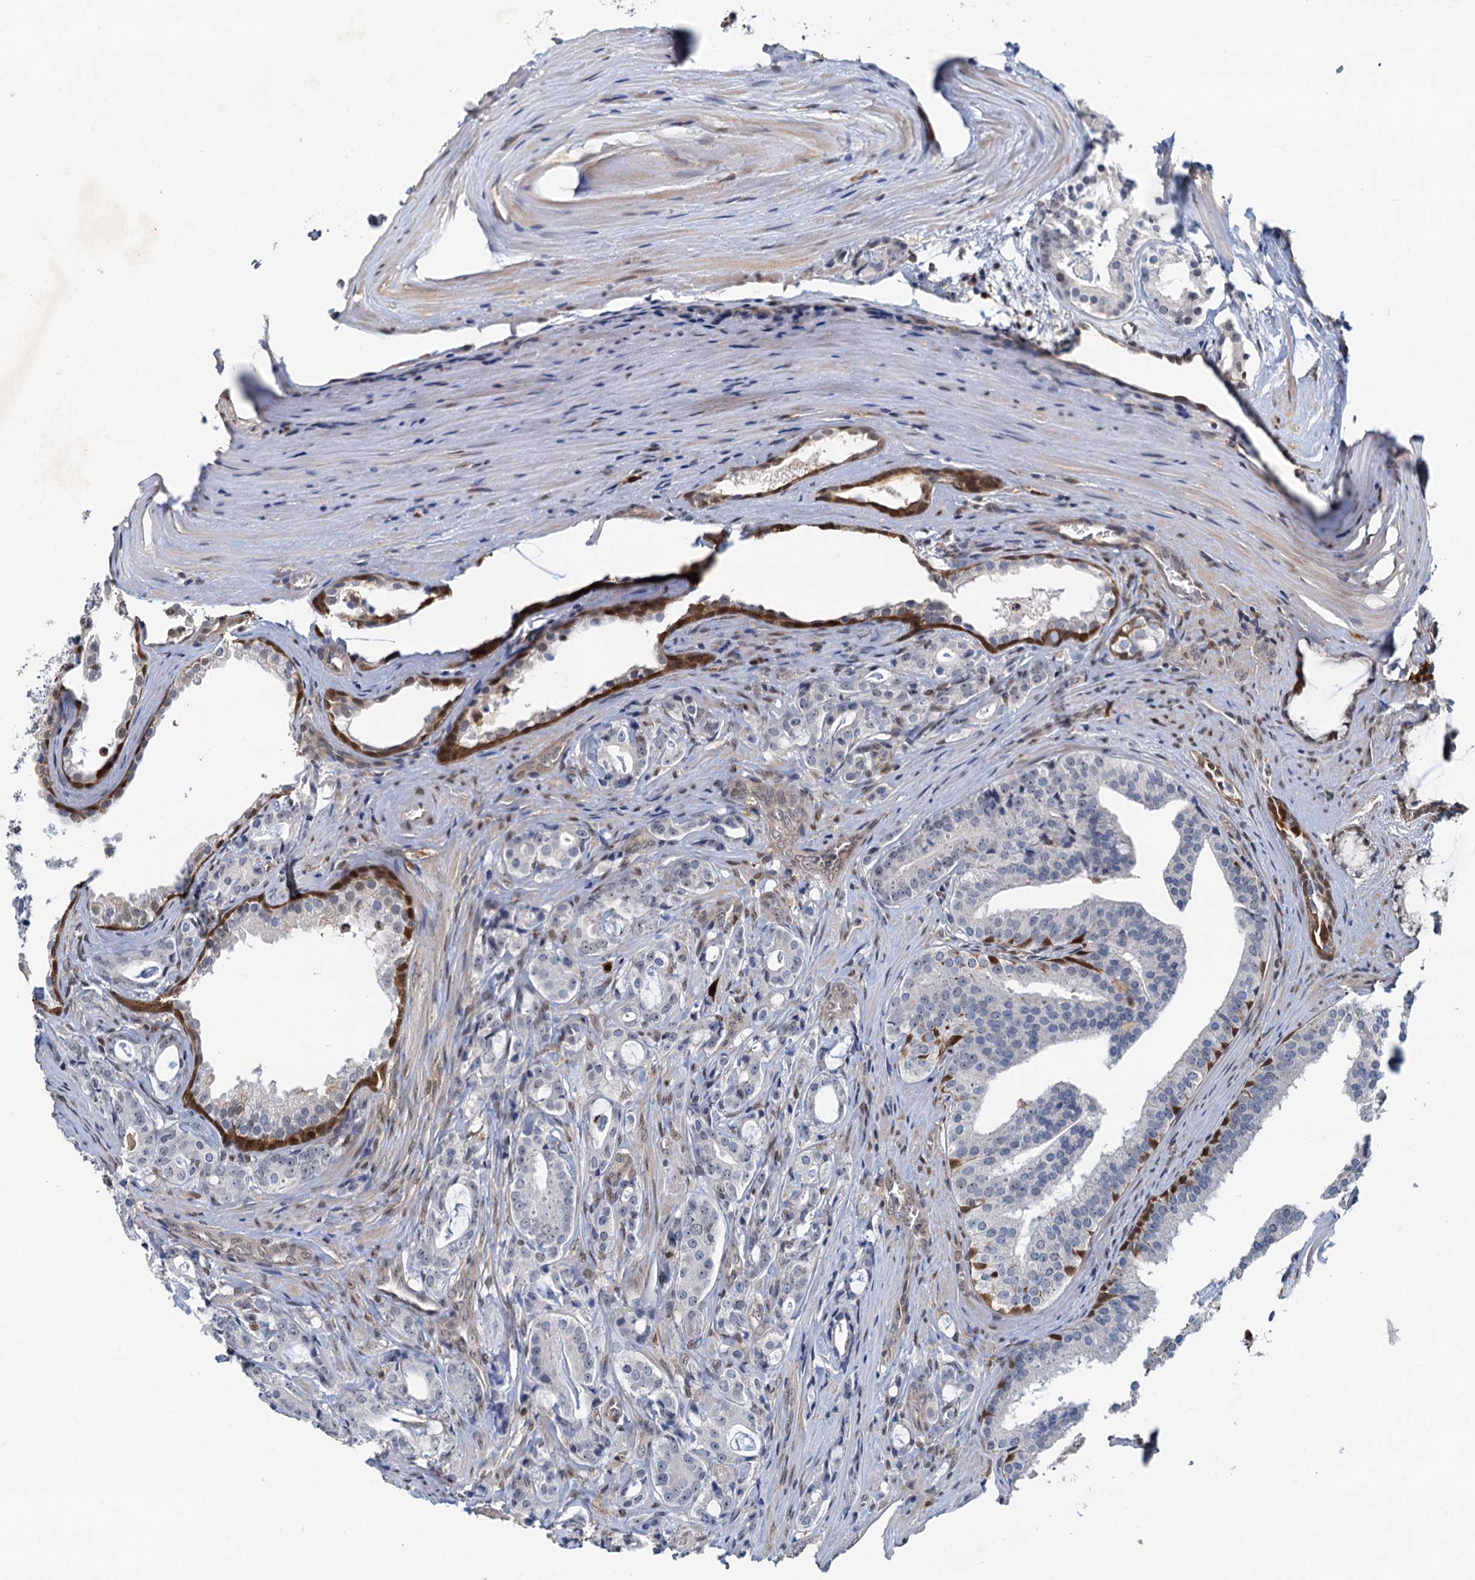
{"staining": {"intensity": "negative", "quantity": "none", "location": "none"}, "tissue": "prostate cancer", "cell_type": "Tumor cells", "image_type": "cancer", "snomed": [{"axis": "morphology", "description": "Adenocarcinoma, High grade"}, {"axis": "topography", "description": "Prostate"}], "caption": "Immunohistochemical staining of human high-grade adenocarcinoma (prostate) exhibits no significant expression in tumor cells. (Brightfield microscopy of DAB (3,3'-diaminobenzidine) immunohistochemistry at high magnification).", "gene": "SPINDOC", "patient": {"sex": "male", "age": 63}}